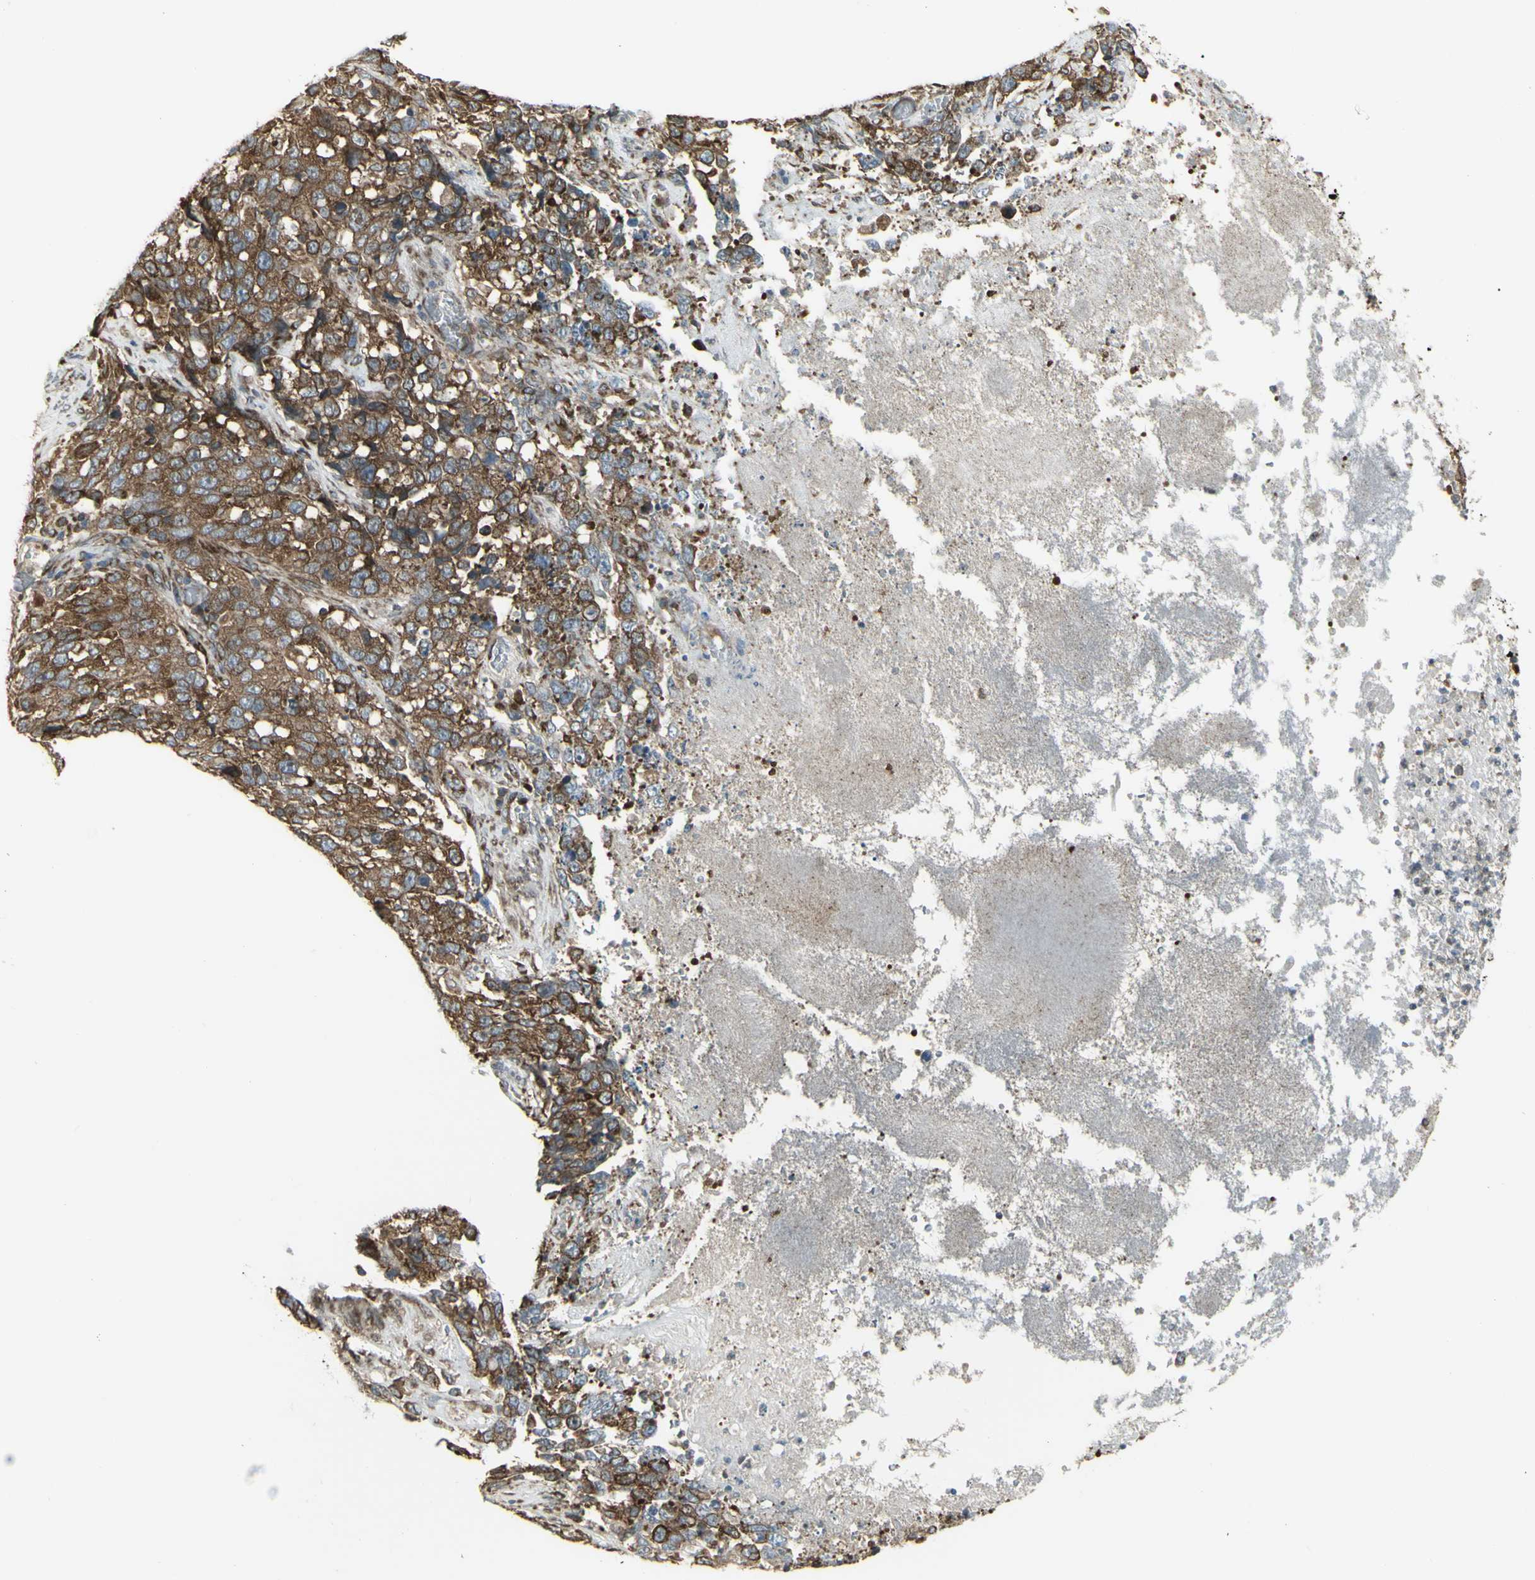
{"staining": {"intensity": "strong", "quantity": ">75%", "location": "cytoplasmic/membranous"}, "tissue": "stomach cancer", "cell_type": "Tumor cells", "image_type": "cancer", "snomed": [{"axis": "morphology", "description": "Normal tissue, NOS"}, {"axis": "morphology", "description": "Adenocarcinoma, NOS"}, {"axis": "topography", "description": "Stomach"}], "caption": "DAB immunohistochemical staining of stomach cancer (adenocarcinoma) displays strong cytoplasmic/membranous protein positivity in about >75% of tumor cells.", "gene": "FKBP3", "patient": {"sex": "male", "age": 48}}